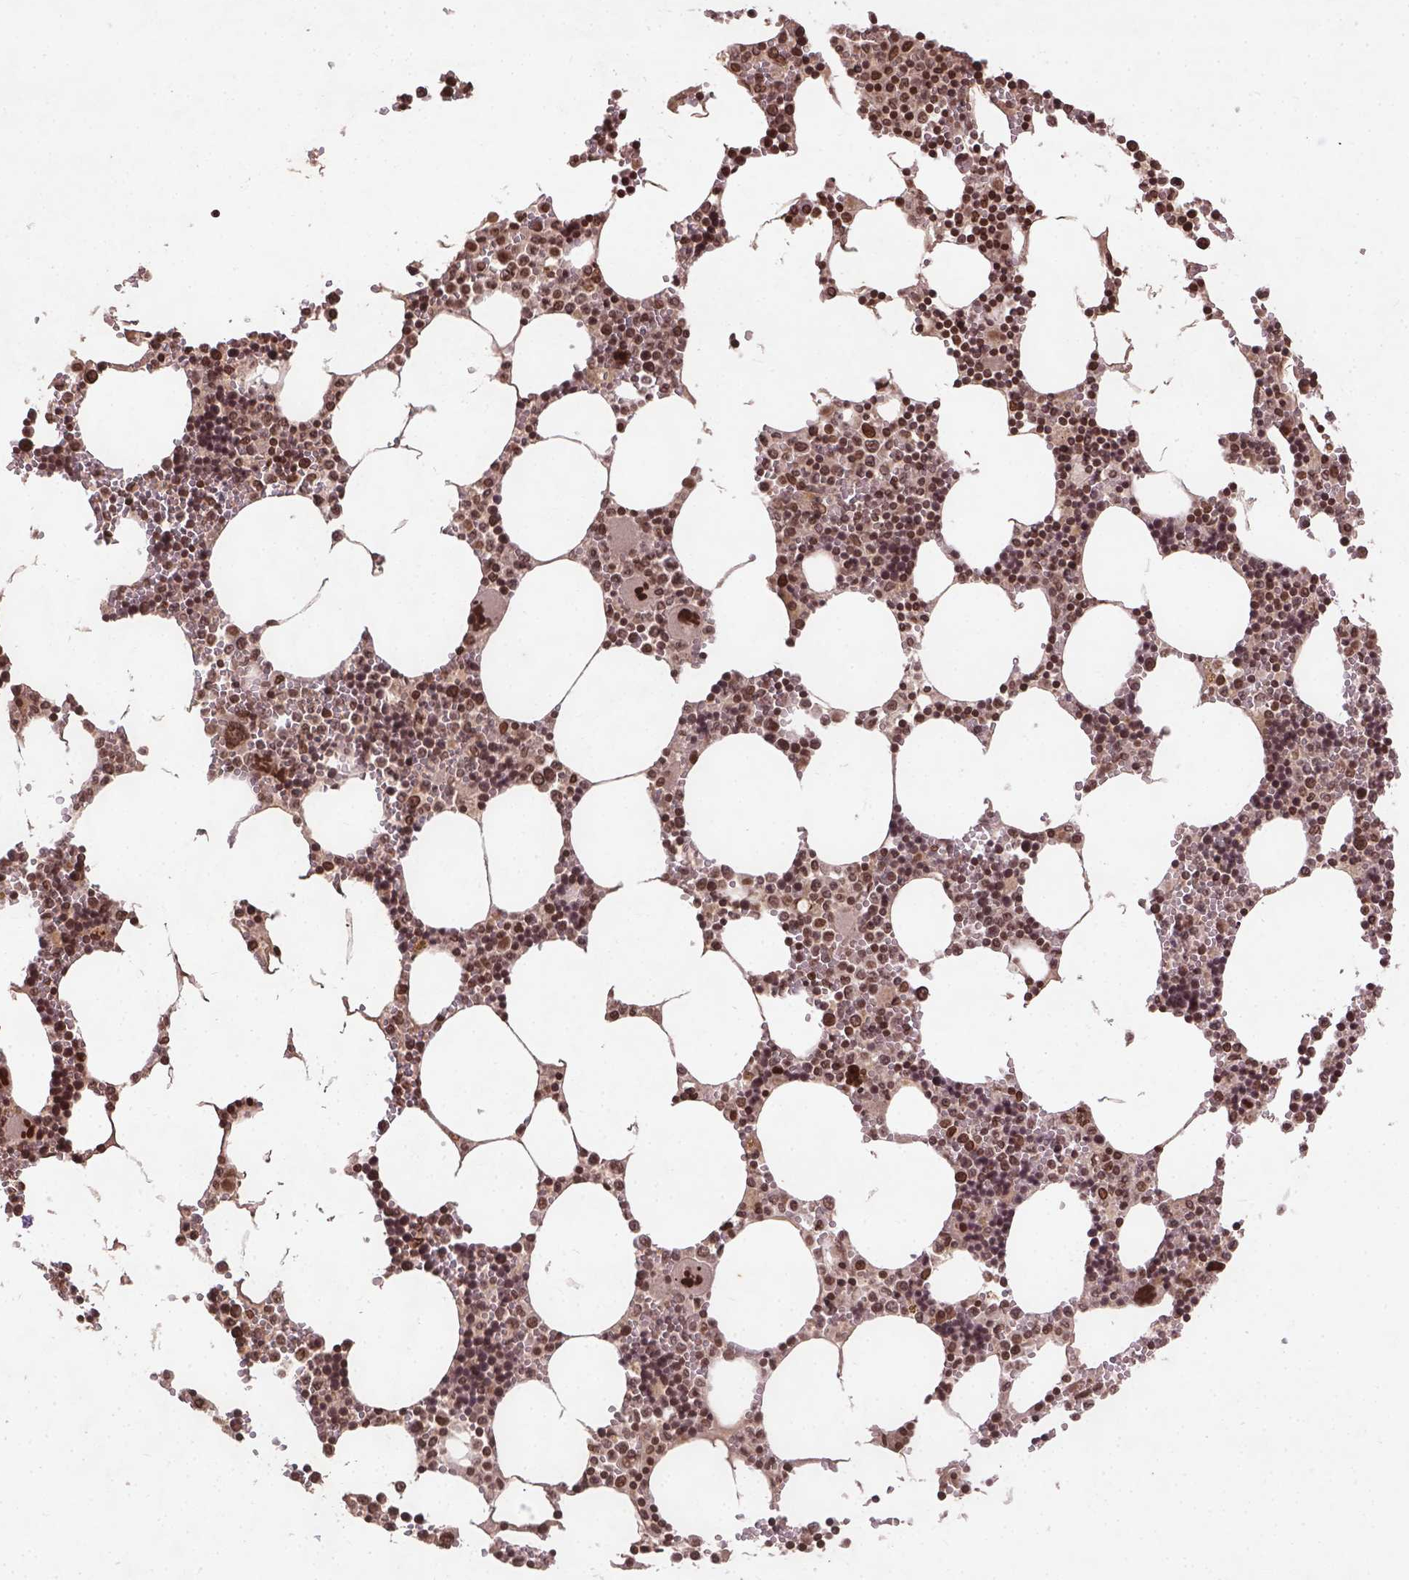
{"staining": {"intensity": "strong", "quantity": ">75%", "location": "nuclear"}, "tissue": "bone marrow", "cell_type": "Hematopoietic cells", "image_type": "normal", "snomed": [{"axis": "morphology", "description": "Normal tissue, NOS"}, {"axis": "topography", "description": "Bone marrow"}], "caption": "IHC histopathology image of benign human bone marrow stained for a protein (brown), which reveals high levels of strong nuclear expression in approximately >75% of hematopoietic cells.", "gene": "BANF1", "patient": {"sex": "male", "age": 54}}